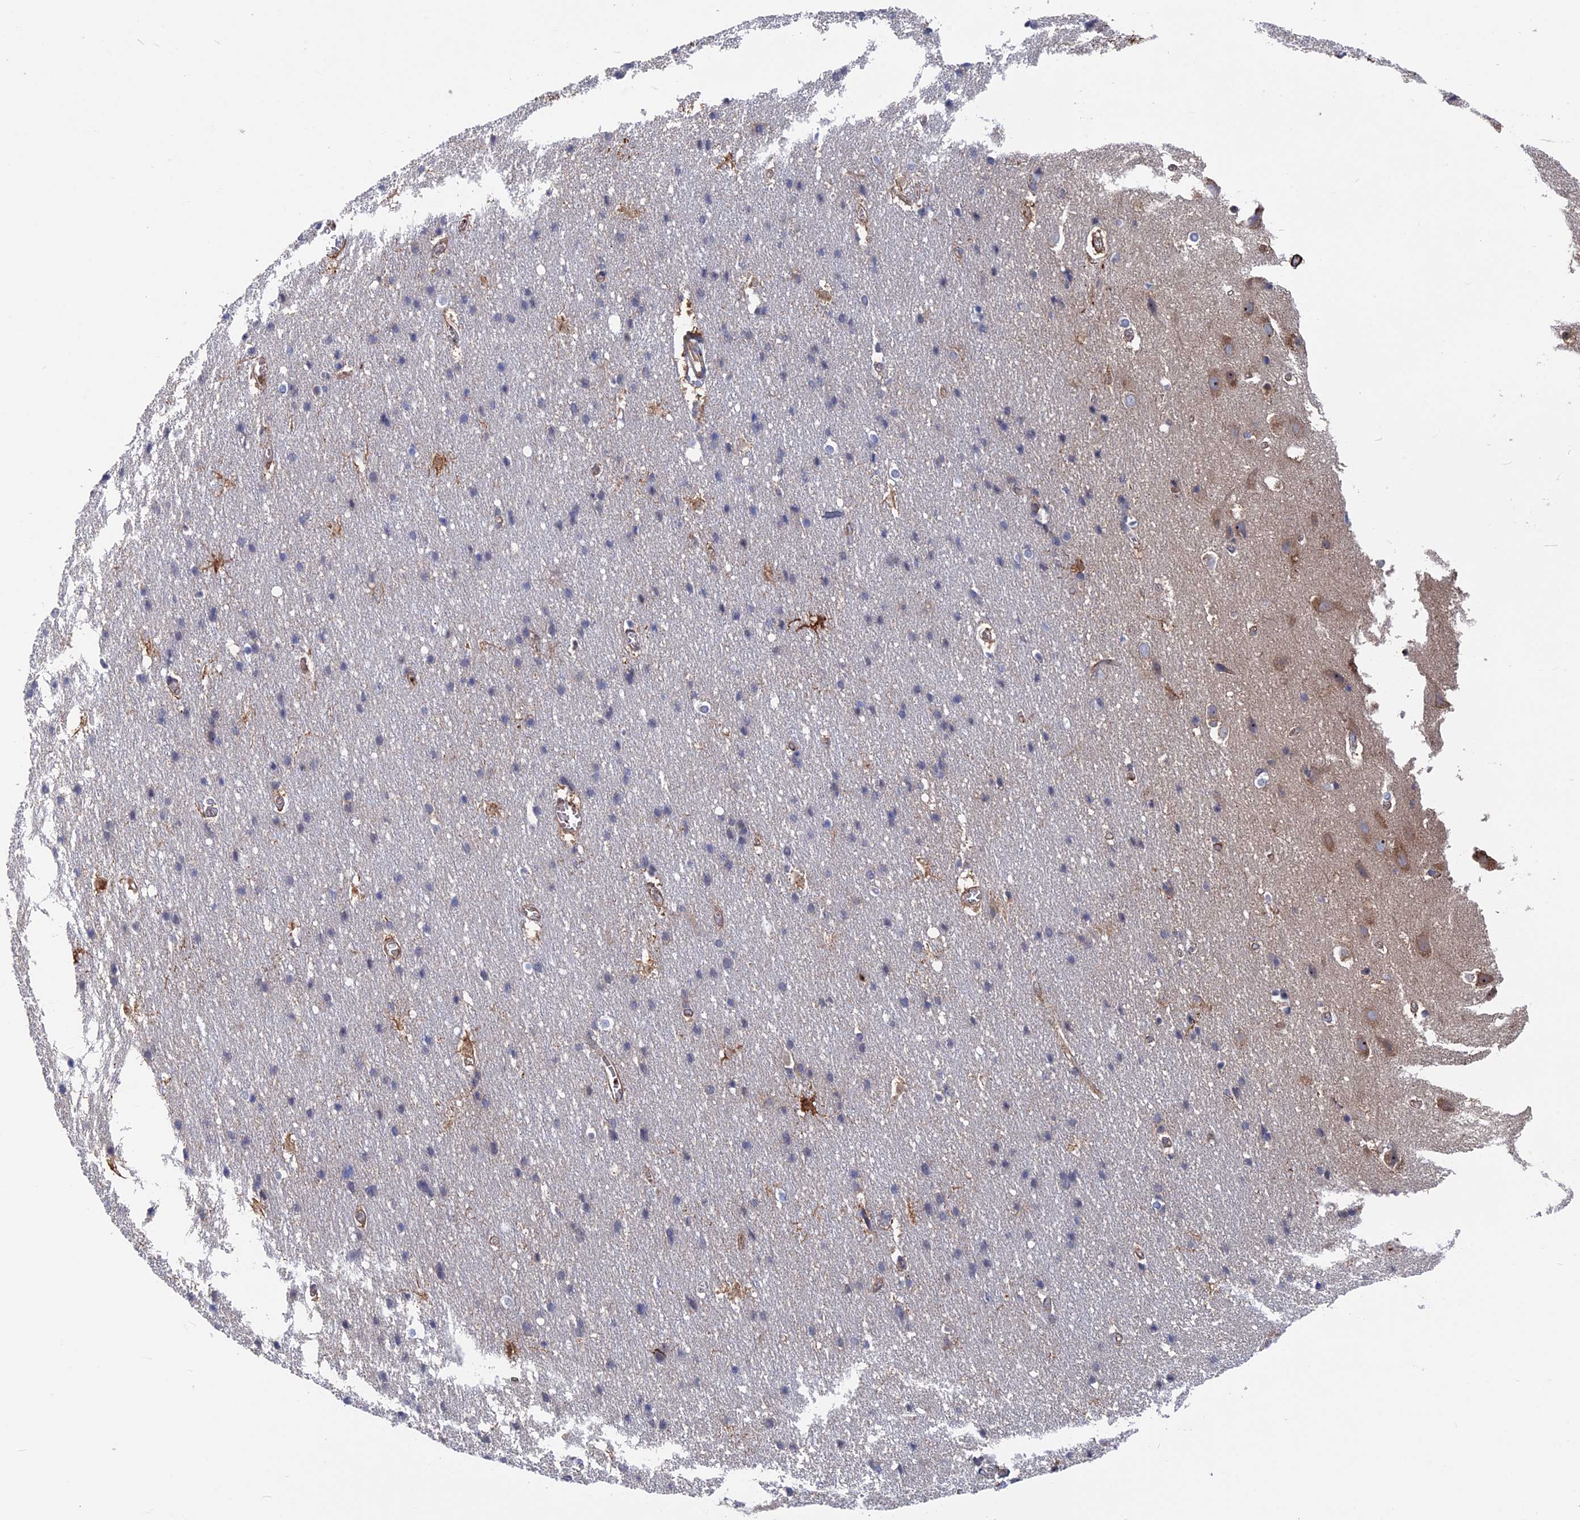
{"staining": {"intensity": "moderate", "quantity": "25%-75%", "location": "cytoplasmic/membranous"}, "tissue": "cerebral cortex", "cell_type": "Endothelial cells", "image_type": "normal", "snomed": [{"axis": "morphology", "description": "Normal tissue, NOS"}, {"axis": "topography", "description": "Cerebral cortex"}], "caption": "Moderate cytoplasmic/membranous expression for a protein is identified in approximately 25%-75% of endothelial cells of benign cerebral cortex using IHC.", "gene": "EXOSC9", "patient": {"sex": "male", "age": 54}}